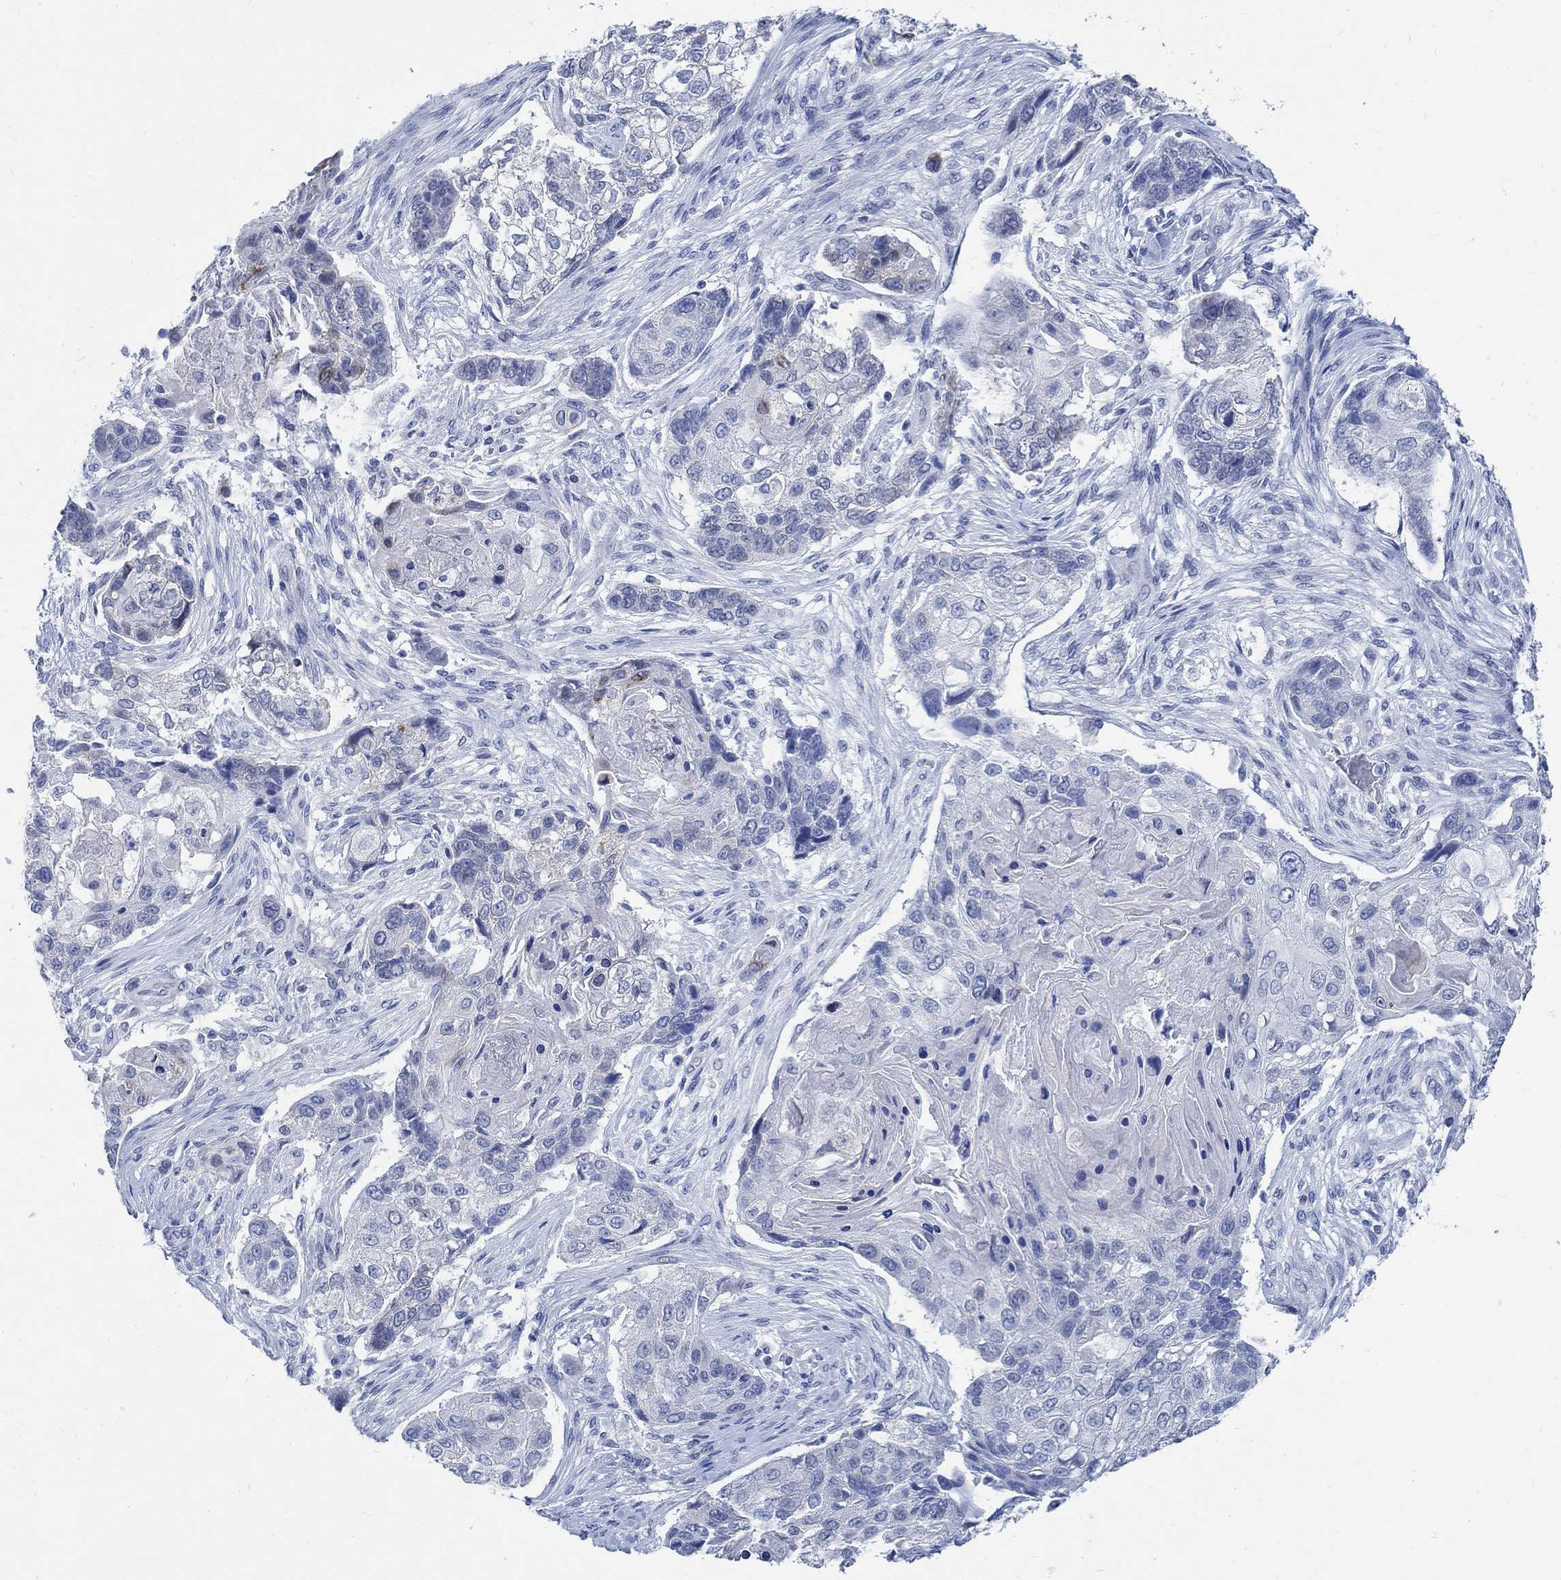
{"staining": {"intensity": "negative", "quantity": "none", "location": "none"}, "tissue": "lung cancer", "cell_type": "Tumor cells", "image_type": "cancer", "snomed": [{"axis": "morphology", "description": "Normal tissue, NOS"}, {"axis": "morphology", "description": "Squamous cell carcinoma, NOS"}, {"axis": "topography", "description": "Bronchus"}, {"axis": "topography", "description": "Lung"}], "caption": "A micrograph of human lung cancer (squamous cell carcinoma) is negative for staining in tumor cells.", "gene": "CAMK2N1", "patient": {"sex": "male", "age": 69}}